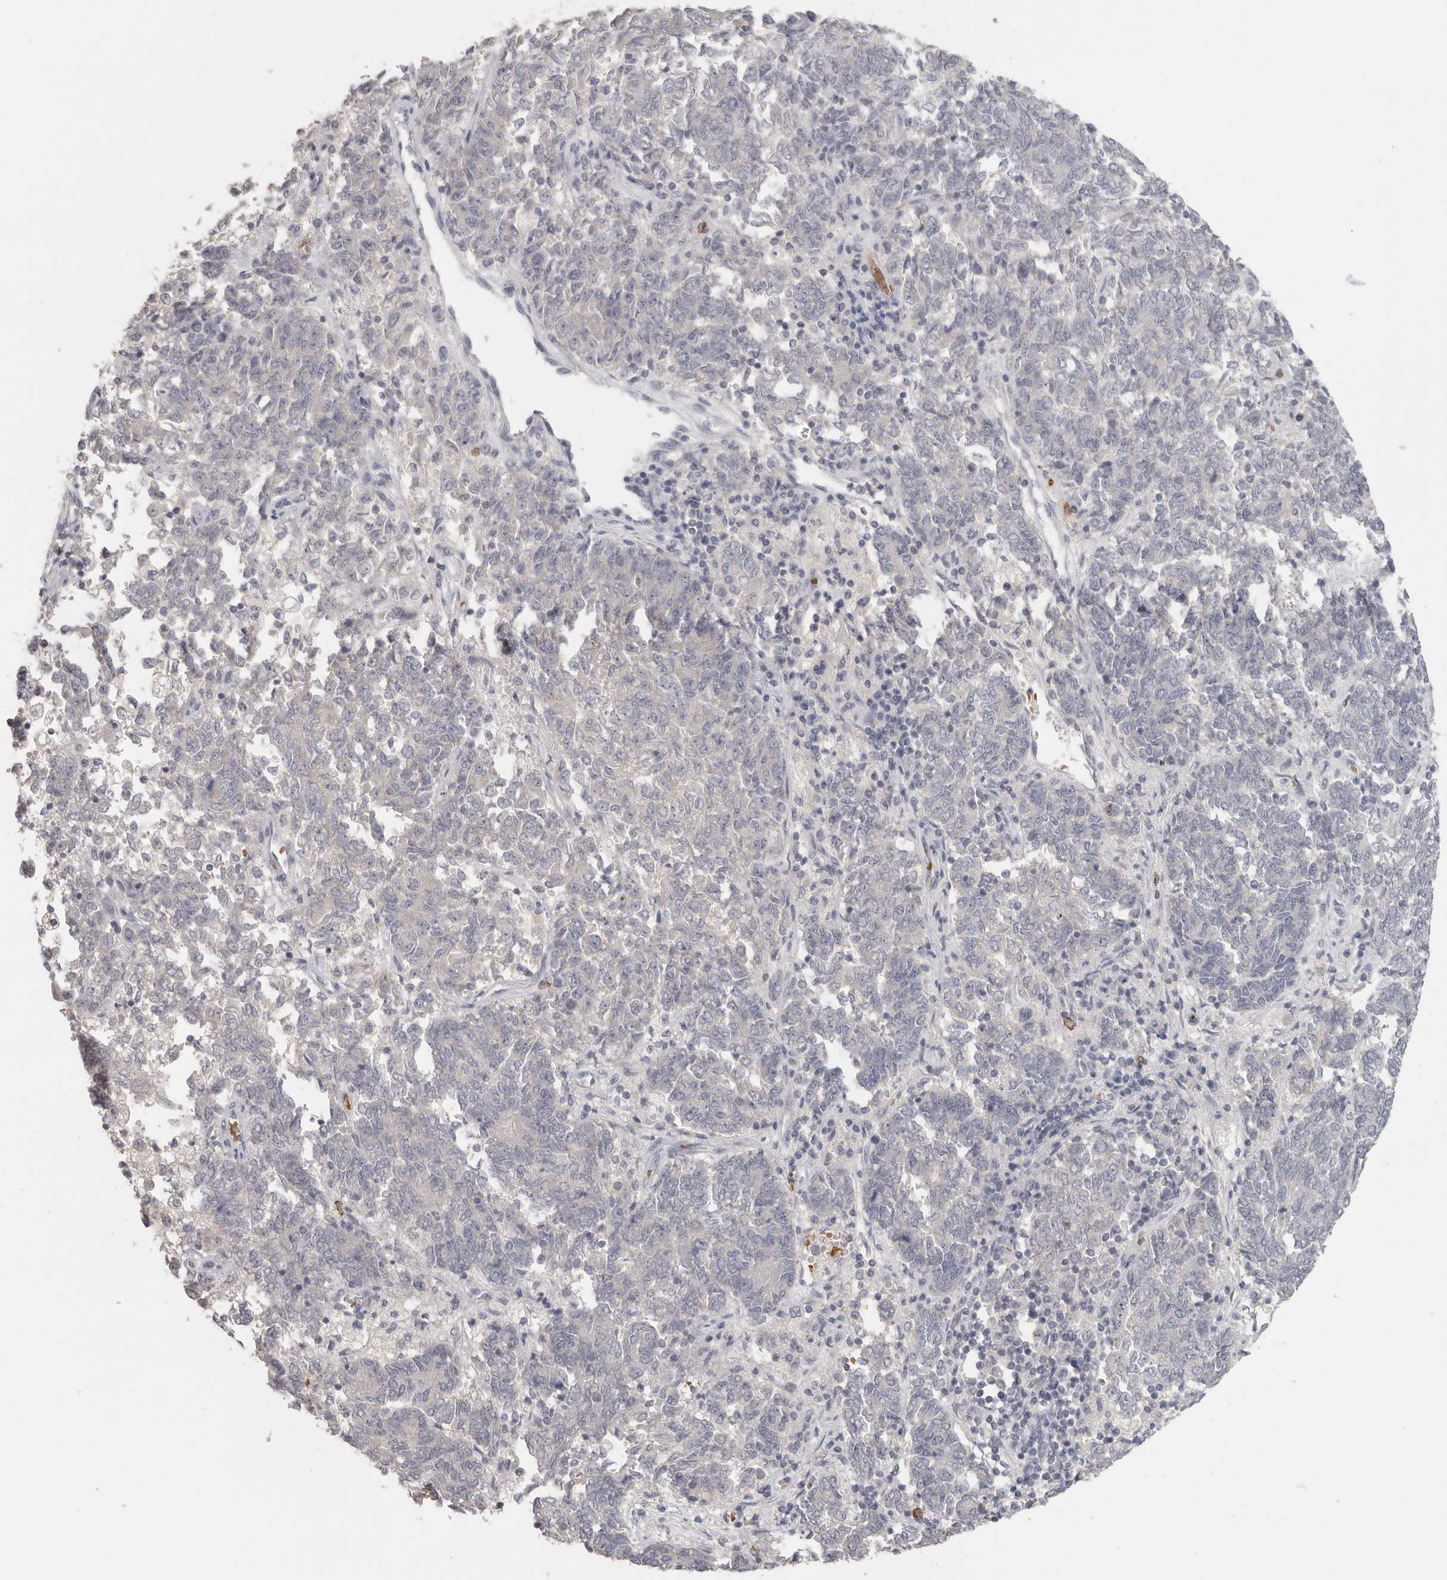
{"staining": {"intensity": "negative", "quantity": "none", "location": "none"}, "tissue": "endometrial cancer", "cell_type": "Tumor cells", "image_type": "cancer", "snomed": [{"axis": "morphology", "description": "Adenocarcinoma, NOS"}, {"axis": "topography", "description": "Endometrium"}], "caption": "This image is of adenocarcinoma (endometrial) stained with immunohistochemistry (IHC) to label a protein in brown with the nuclei are counter-stained blue. There is no staining in tumor cells.", "gene": "DNAJC11", "patient": {"sex": "female", "age": 80}}